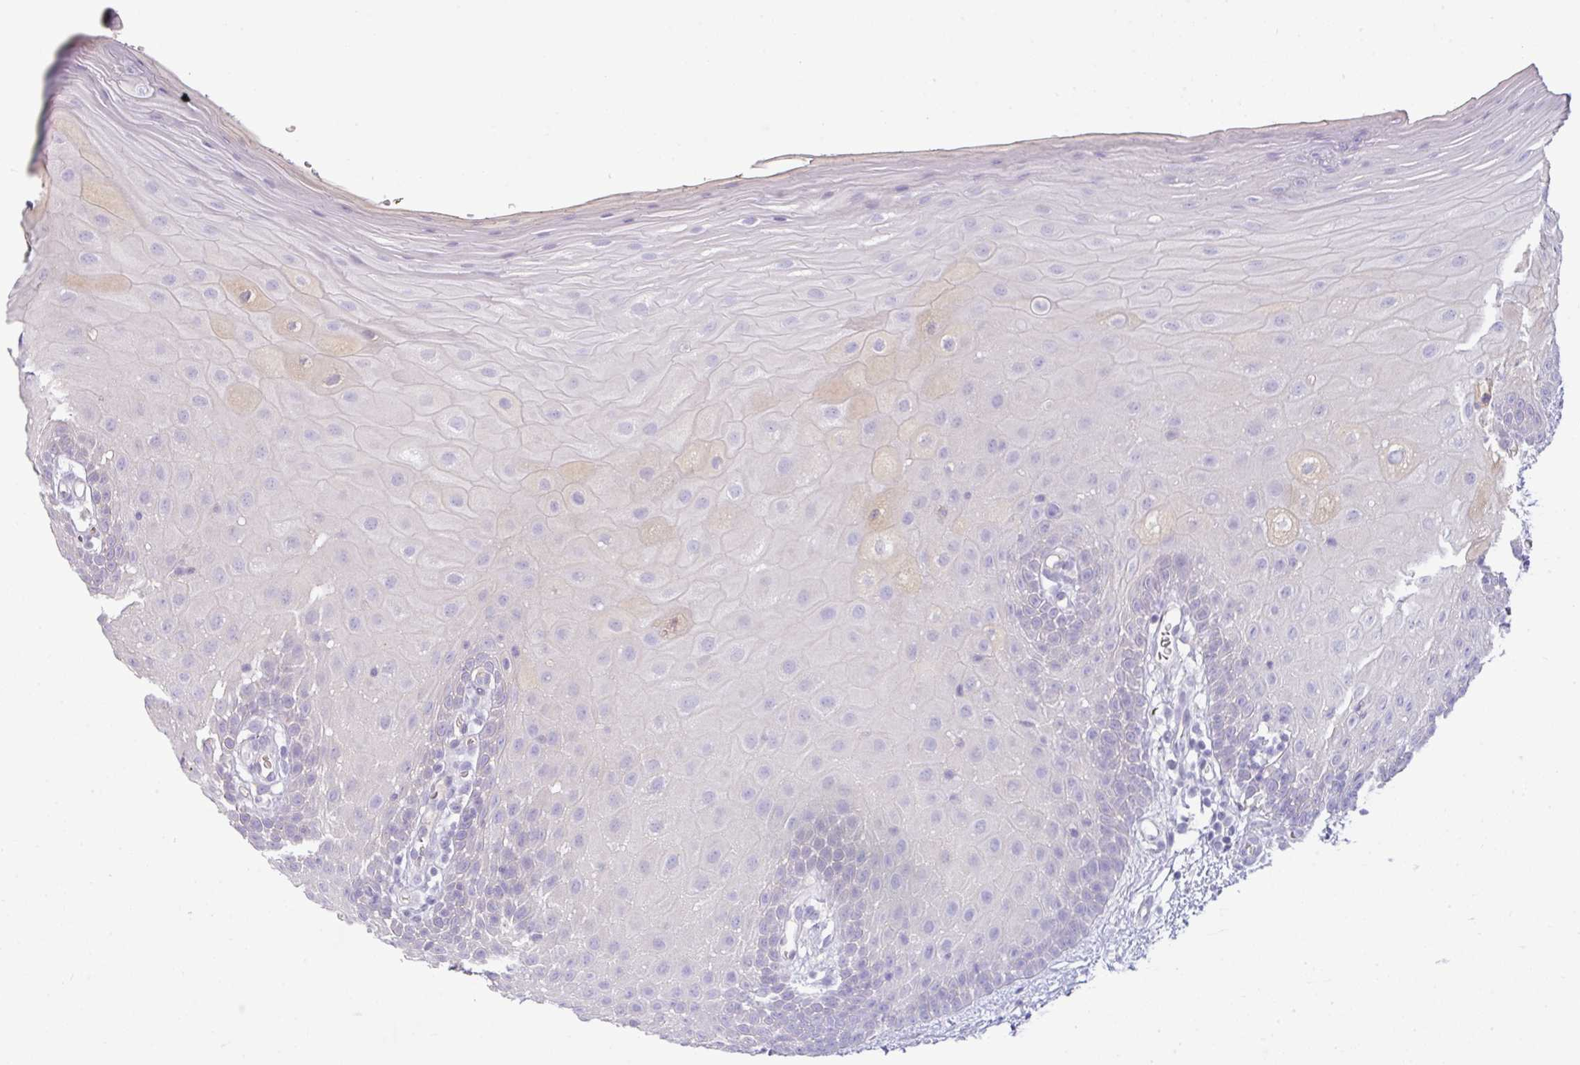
{"staining": {"intensity": "negative", "quantity": "none", "location": "none"}, "tissue": "oral mucosa", "cell_type": "Squamous epithelial cells", "image_type": "normal", "snomed": [{"axis": "morphology", "description": "Normal tissue, NOS"}, {"axis": "morphology", "description": "Squamous cell carcinoma, NOS"}, {"axis": "topography", "description": "Oral tissue"}, {"axis": "topography", "description": "Tounge, NOS"}, {"axis": "topography", "description": "Head-Neck"}], "caption": "Immunohistochemical staining of normal human oral mucosa shows no significant staining in squamous epithelial cells.", "gene": "OR6C6", "patient": {"sex": "male", "age": 76}}